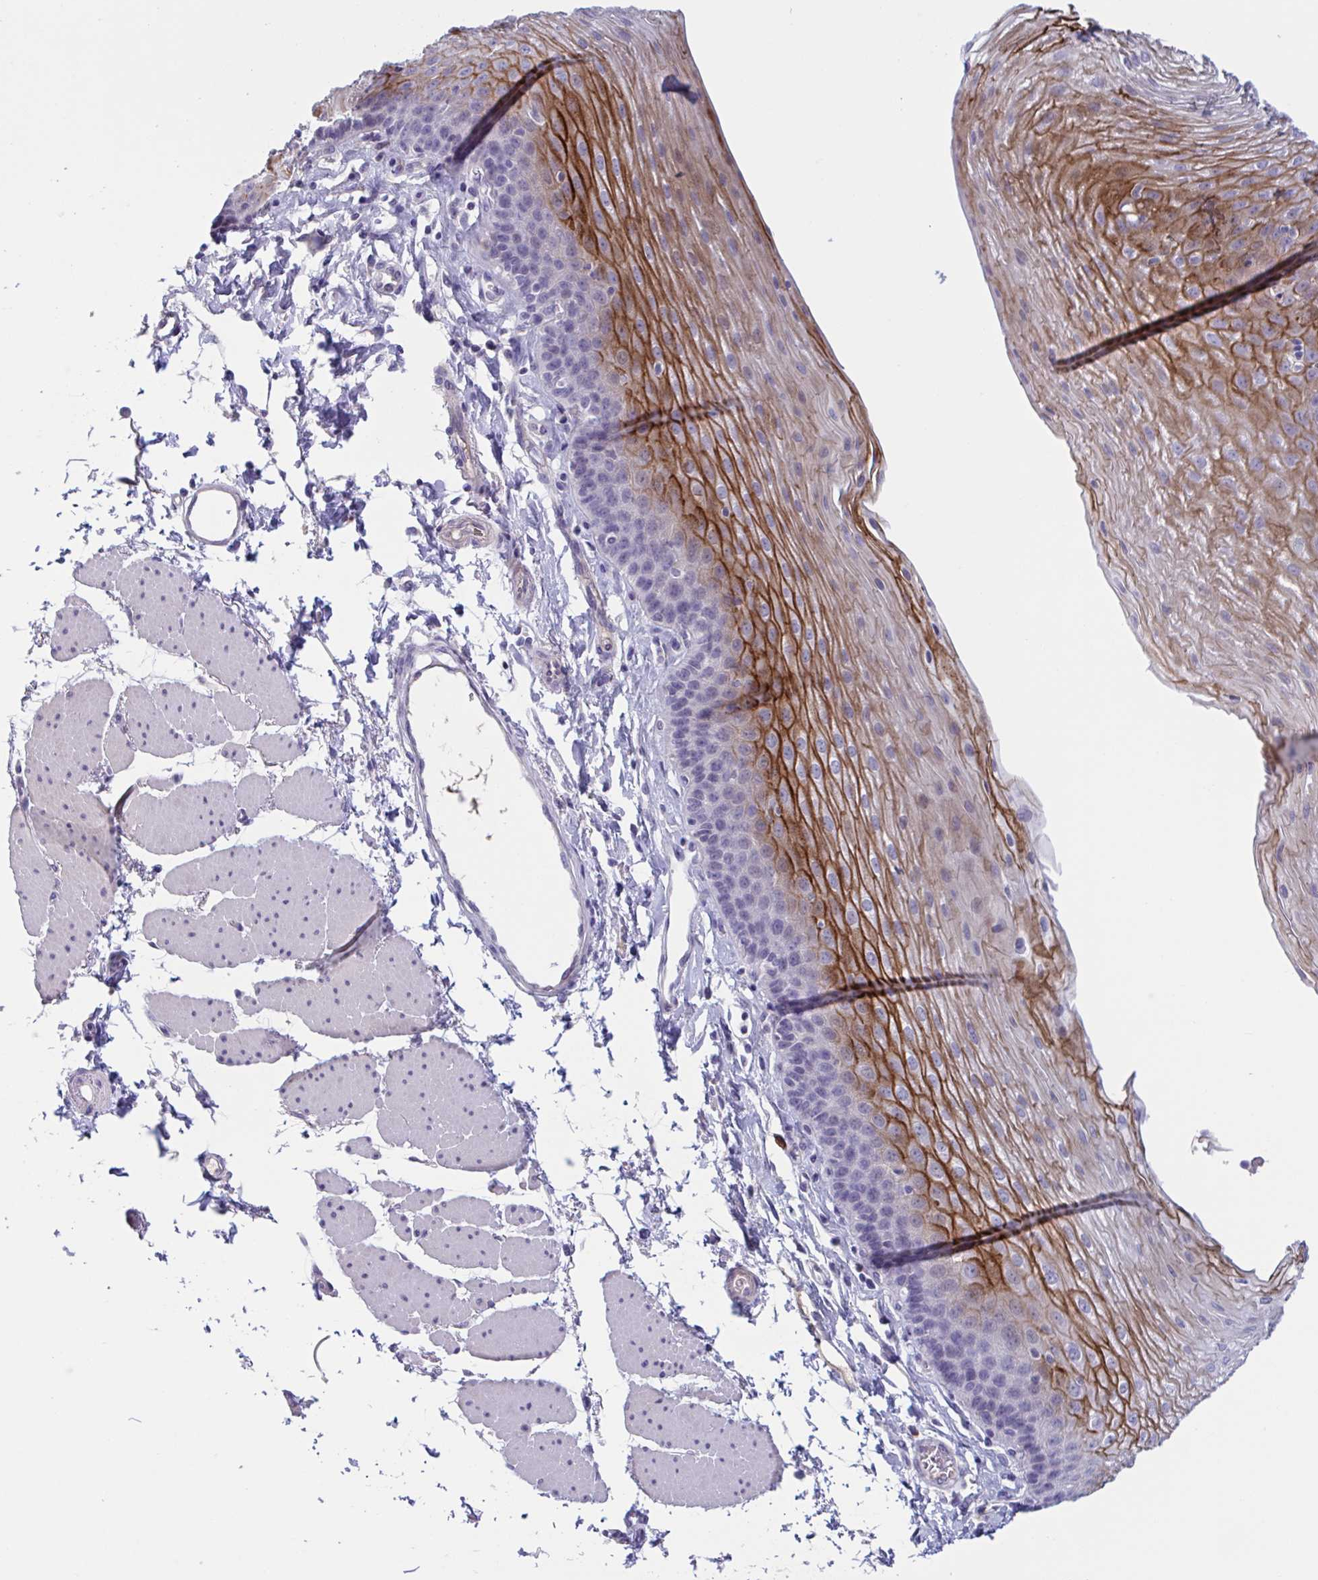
{"staining": {"intensity": "strong", "quantity": "<25%", "location": "cytoplasmic/membranous"}, "tissue": "esophagus", "cell_type": "Squamous epithelial cells", "image_type": "normal", "snomed": [{"axis": "morphology", "description": "Normal tissue, NOS"}, {"axis": "topography", "description": "Esophagus"}], "caption": "Protein analysis of normal esophagus demonstrates strong cytoplasmic/membranous expression in approximately <25% of squamous epithelial cells. The staining was performed using DAB to visualize the protein expression in brown, while the nuclei were stained in blue with hematoxylin (Magnification: 20x).", "gene": "MS4A14", "patient": {"sex": "female", "age": 81}}